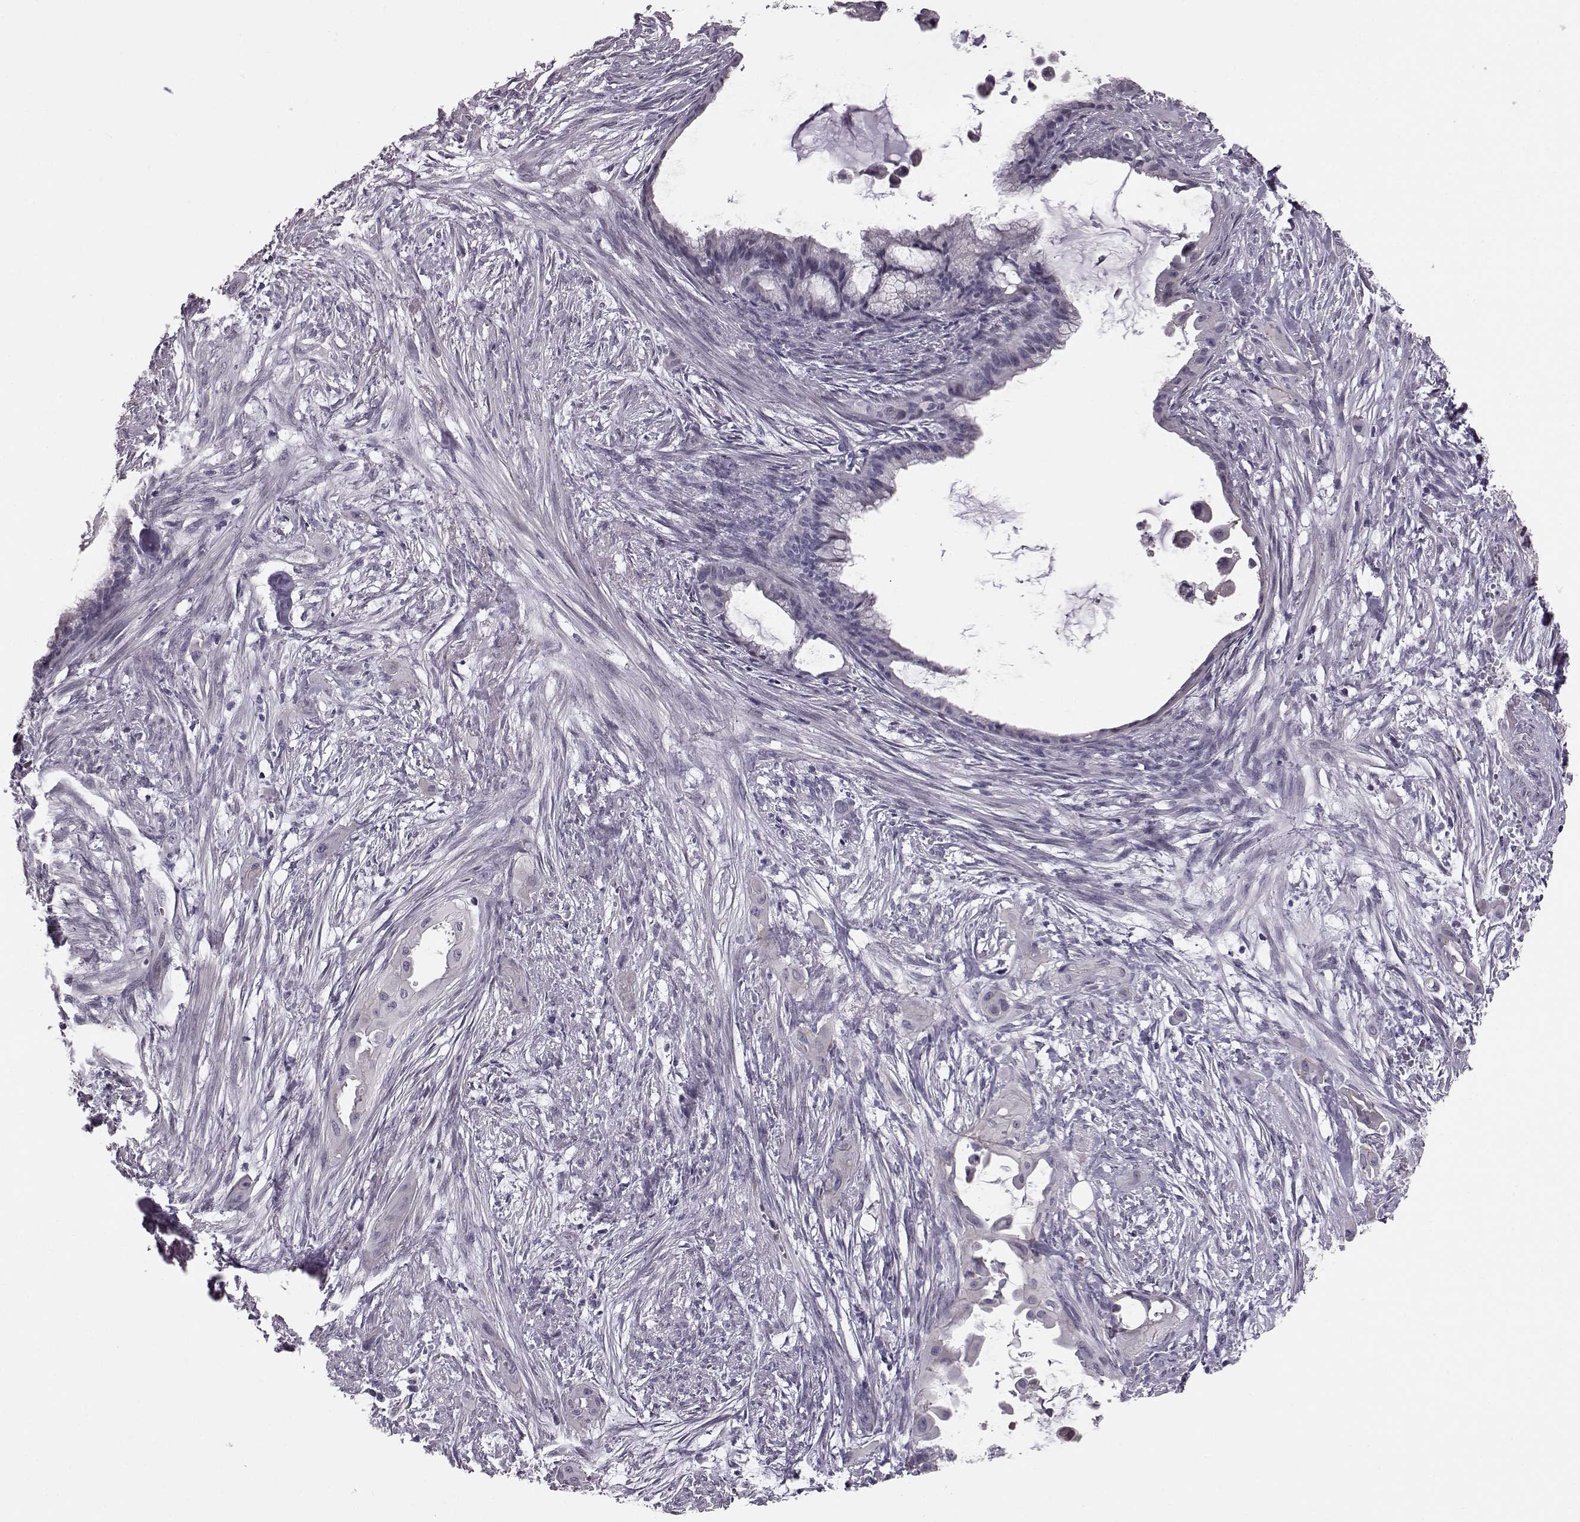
{"staining": {"intensity": "negative", "quantity": "none", "location": "none"}, "tissue": "endometrial cancer", "cell_type": "Tumor cells", "image_type": "cancer", "snomed": [{"axis": "morphology", "description": "Adenocarcinoma, NOS"}, {"axis": "topography", "description": "Endometrium"}], "caption": "An image of adenocarcinoma (endometrial) stained for a protein reveals no brown staining in tumor cells.", "gene": "TCHHL1", "patient": {"sex": "female", "age": 86}}